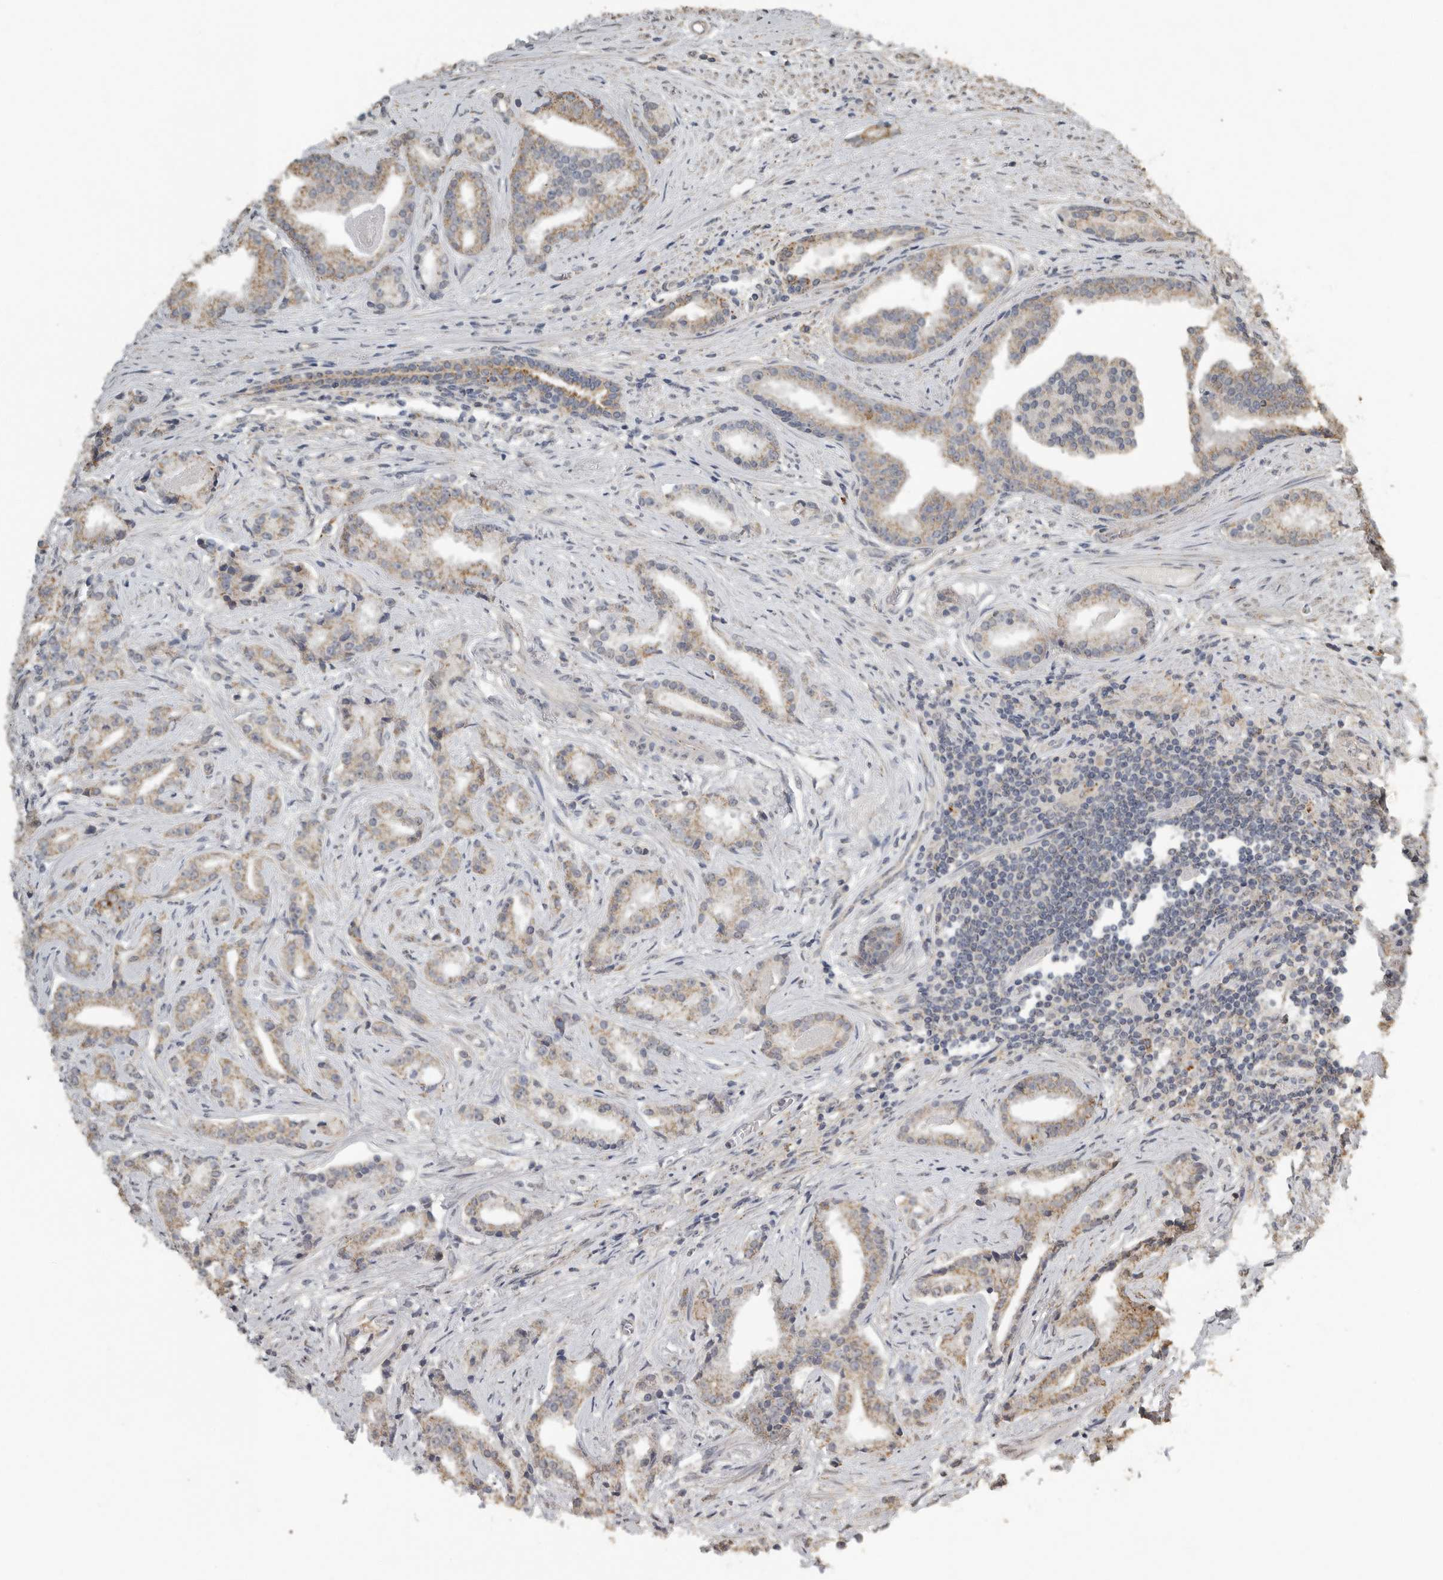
{"staining": {"intensity": "moderate", "quantity": "25%-75%", "location": "cytoplasmic/membranous"}, "tissue": "prostate cancer", "cell_type": "Tumor cells", "image_type": "cancer", "snomed": [{"axis": "morphology", "description": "Adenocarcinoma, Low grade"}, {"axis": "topography", "description": "Prostate"}], "caption": "Human prostate cancer (low-grade adenocarcinoma) stained for a protein (brown) shows moderate cytoplasmic/membranous positive staining in about 25%-75% of tumor cells.", "gene": "AFAP1", "patient": {"sex": "male", "age": 67}}